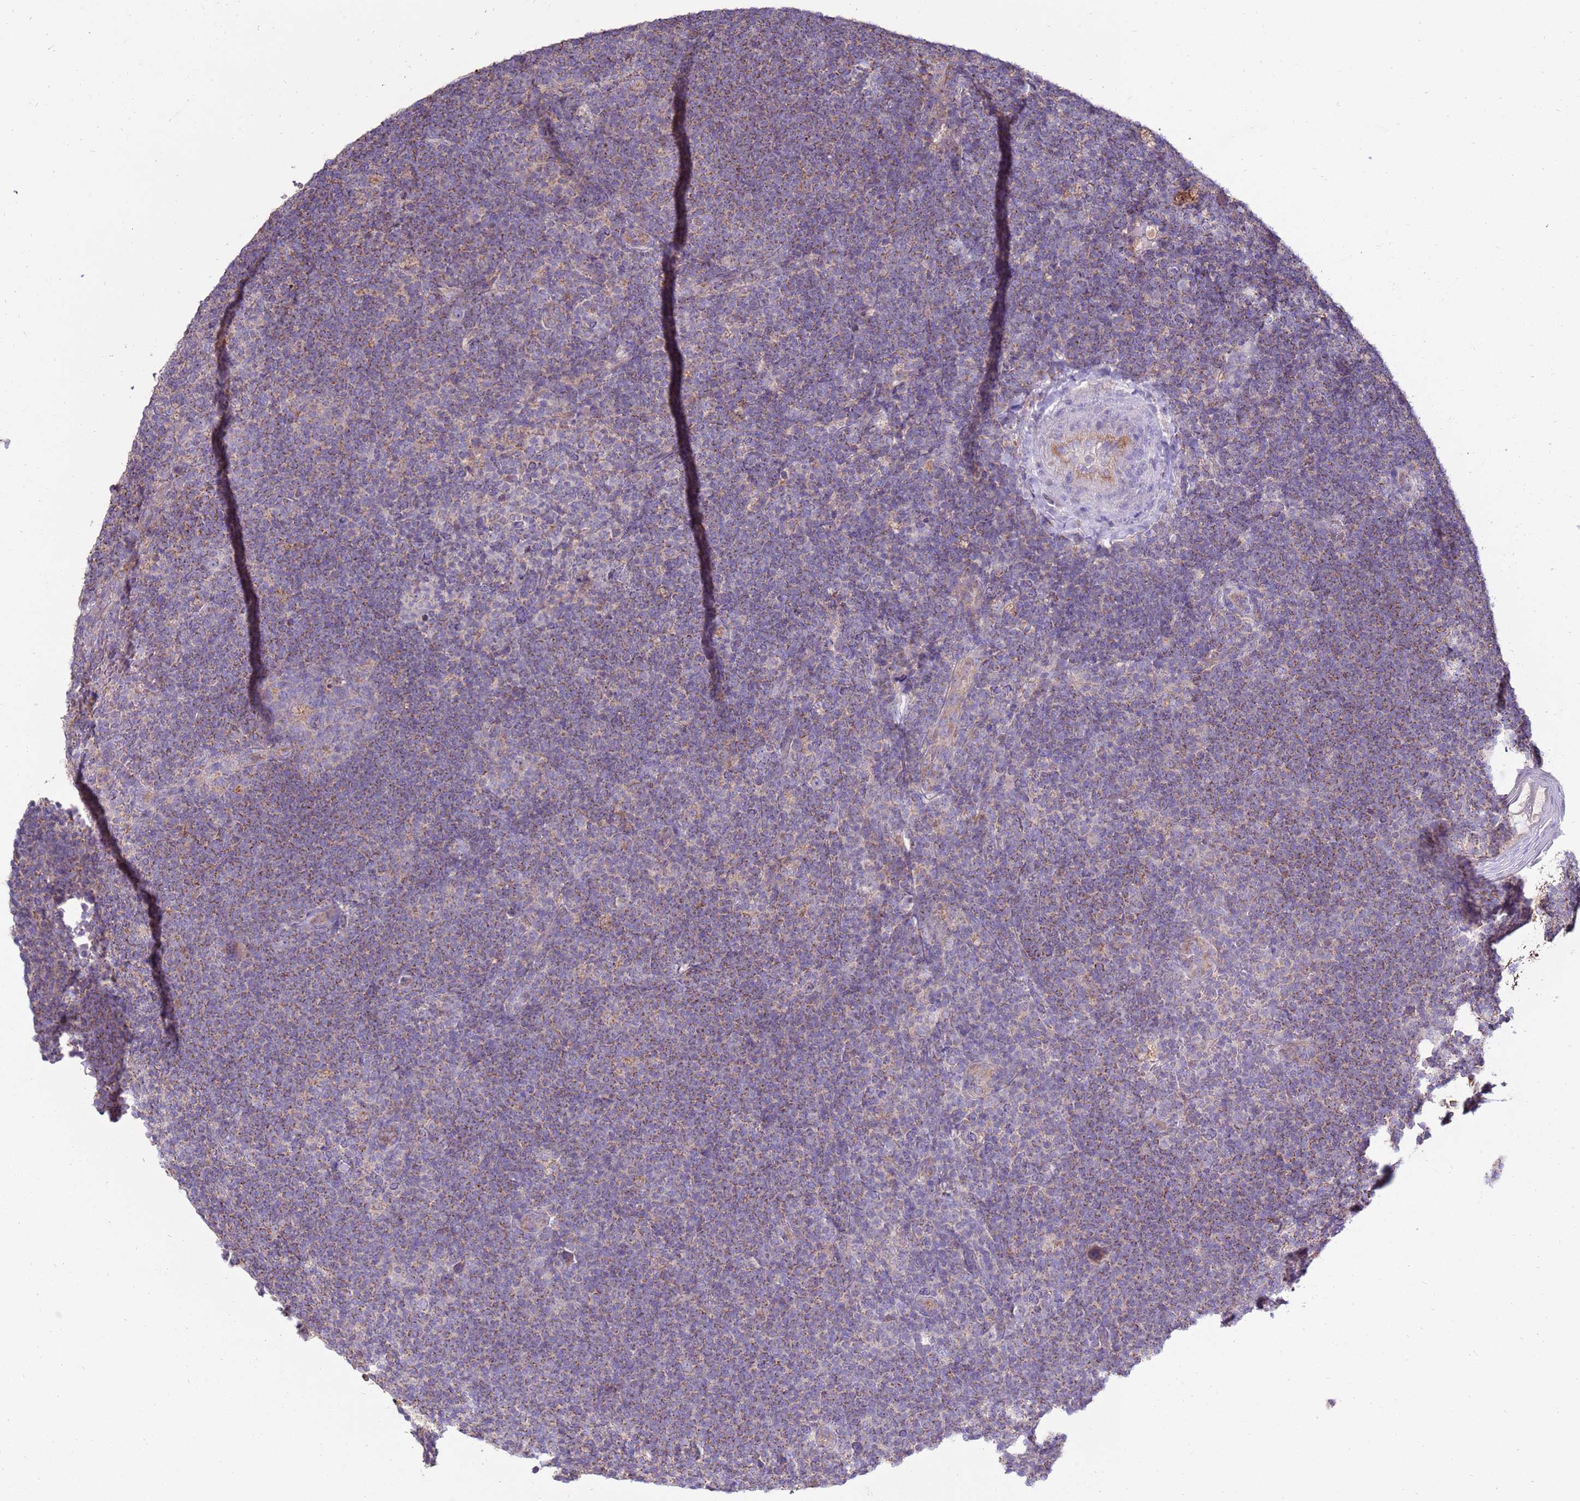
{"staining": {"intensity": "negative", "quantity": "none", "location": "none"}, "tissue": "lymphoma", "cell_type": "Tumor cells", "image_type": "cancer", "snomed": [{"axis": "morphology", "description": "Hodgkin's disease, NOS"}, {"axis": "topography", "description": "Lymph node"}], "caption": "Immunohistochemistry of Hodgkin's disease displays no expression in tumor cells. (Stains: DAB (3,3'-diaminobenzidine) immunohistochemistry with hematoxylin counter stain, Microscopy: brightfield microscopy at high magnification).", "gene": "TRAPPC4", "patient": {"sex": "female", "age": 57}}